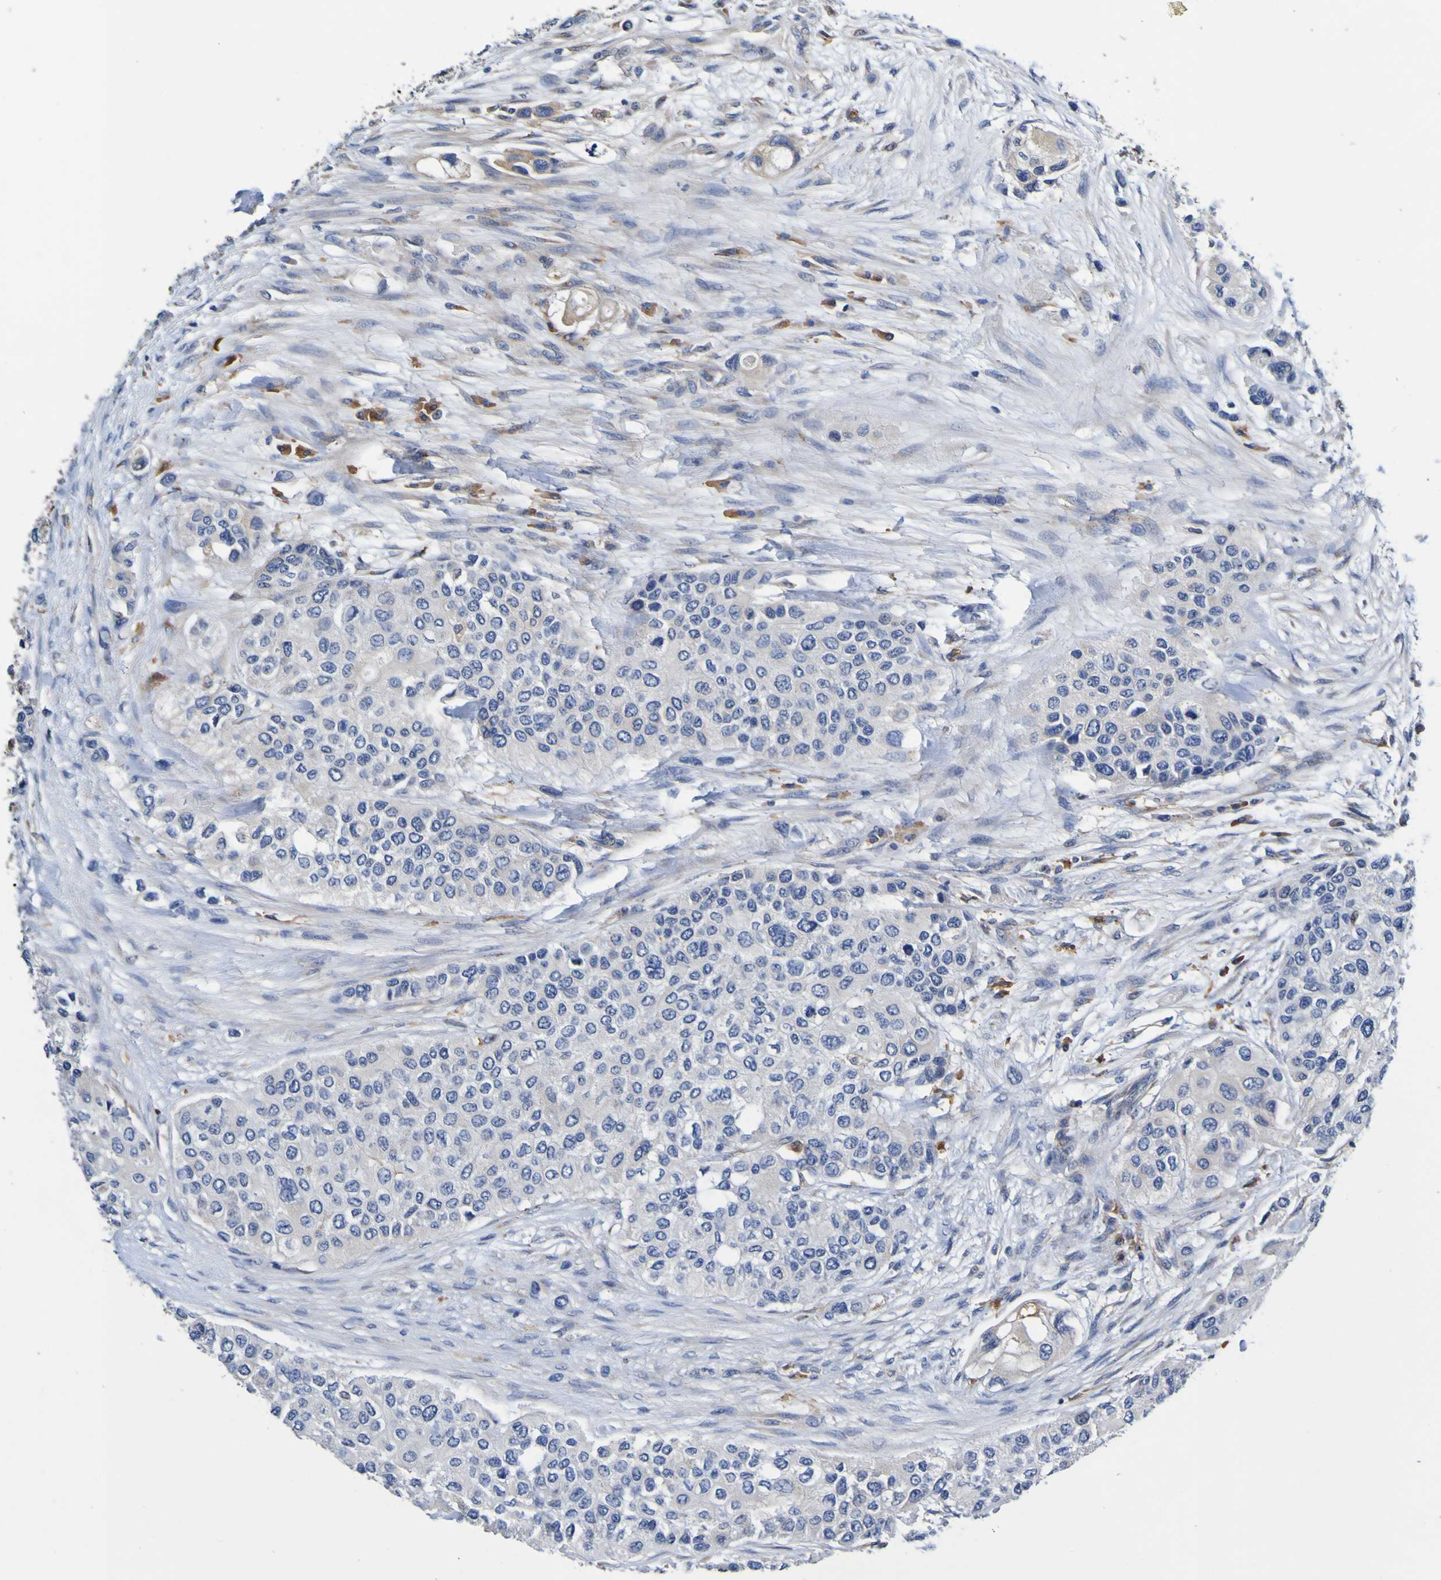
{"staining": {"intensity": "negative", "quantity": "none", "location": "none"}, "tissue": "urothelial cancer", "cell_type": "Tumor cells", "image_type": "cancer", "snomed": [{"axis": "morphology", "description": "Urothelial carcinoma, High grade"}, {"axis": "topography", "description": "Urinary bladder"}], "caption": "This histopathology image is of urothelial carcinoma (high-grade) stained with immunohistochemistry (IHC) to label a protein in brown with the nuclei are counter-stained blue. There is no staining in tumor cells.", "gene": "METAP2", "patient": {"sex": "female", "age": 56}}